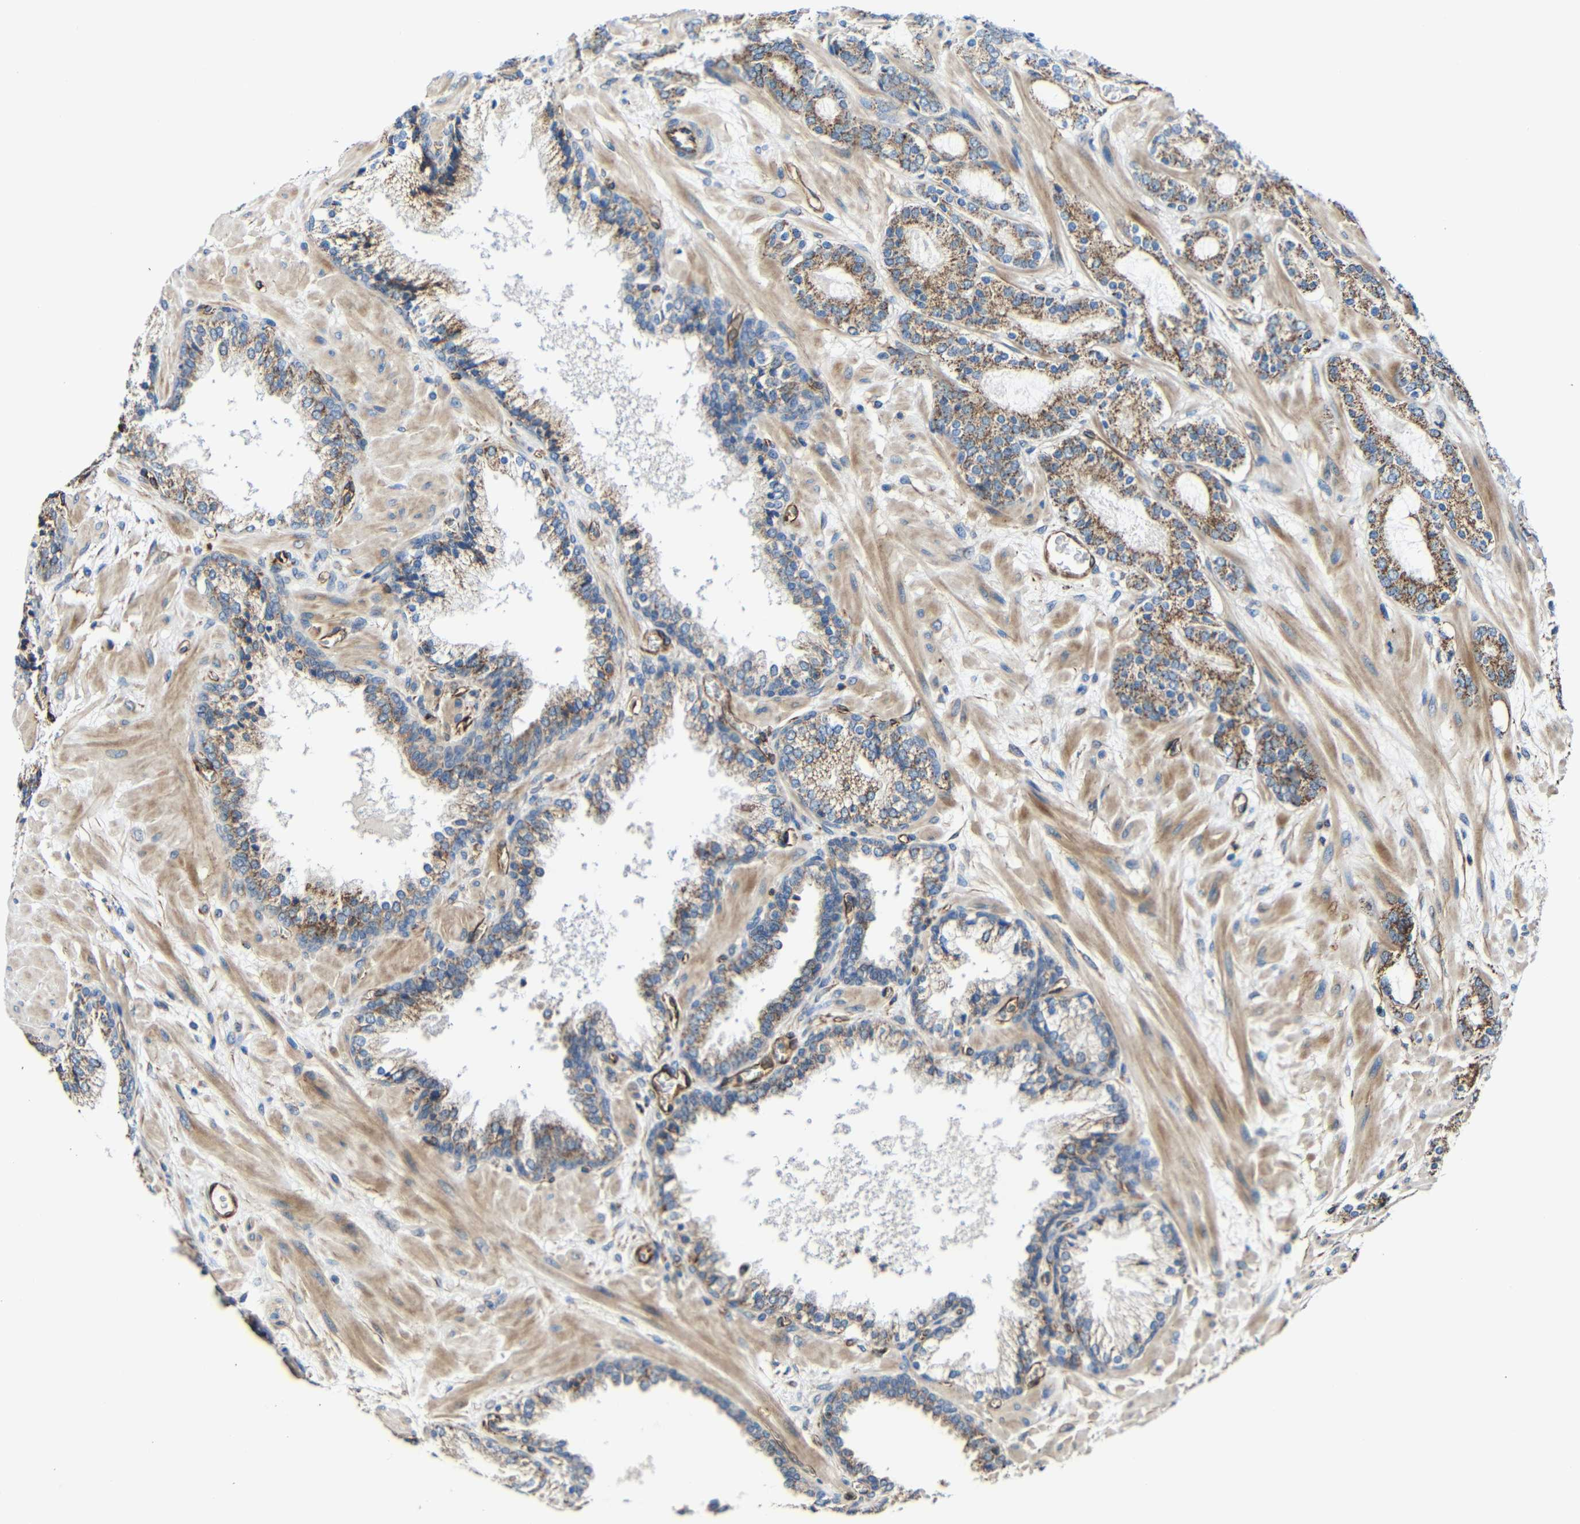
{"staining": {"intensity": "moderate", "quantity": ">75%", "location": "cytoplasmic/membranous"}, "tissue": "prostate cancer", "cell_type": "Tumor cells", "image_type": "cancer", "snomed": [{"axis": "morphology", "description": "Adenocarcinoma, Low grade"}, {"axis": "topography", "description": "Prostate"}], "caption": "Adenocarcinoma (low-grade) (prostate) stained for a protein exhibits moderate cytoplasmic/membranous positivity in tumor cells.", "gene": "IGSF10", "patient": {"sex": "male", "age": 63}}